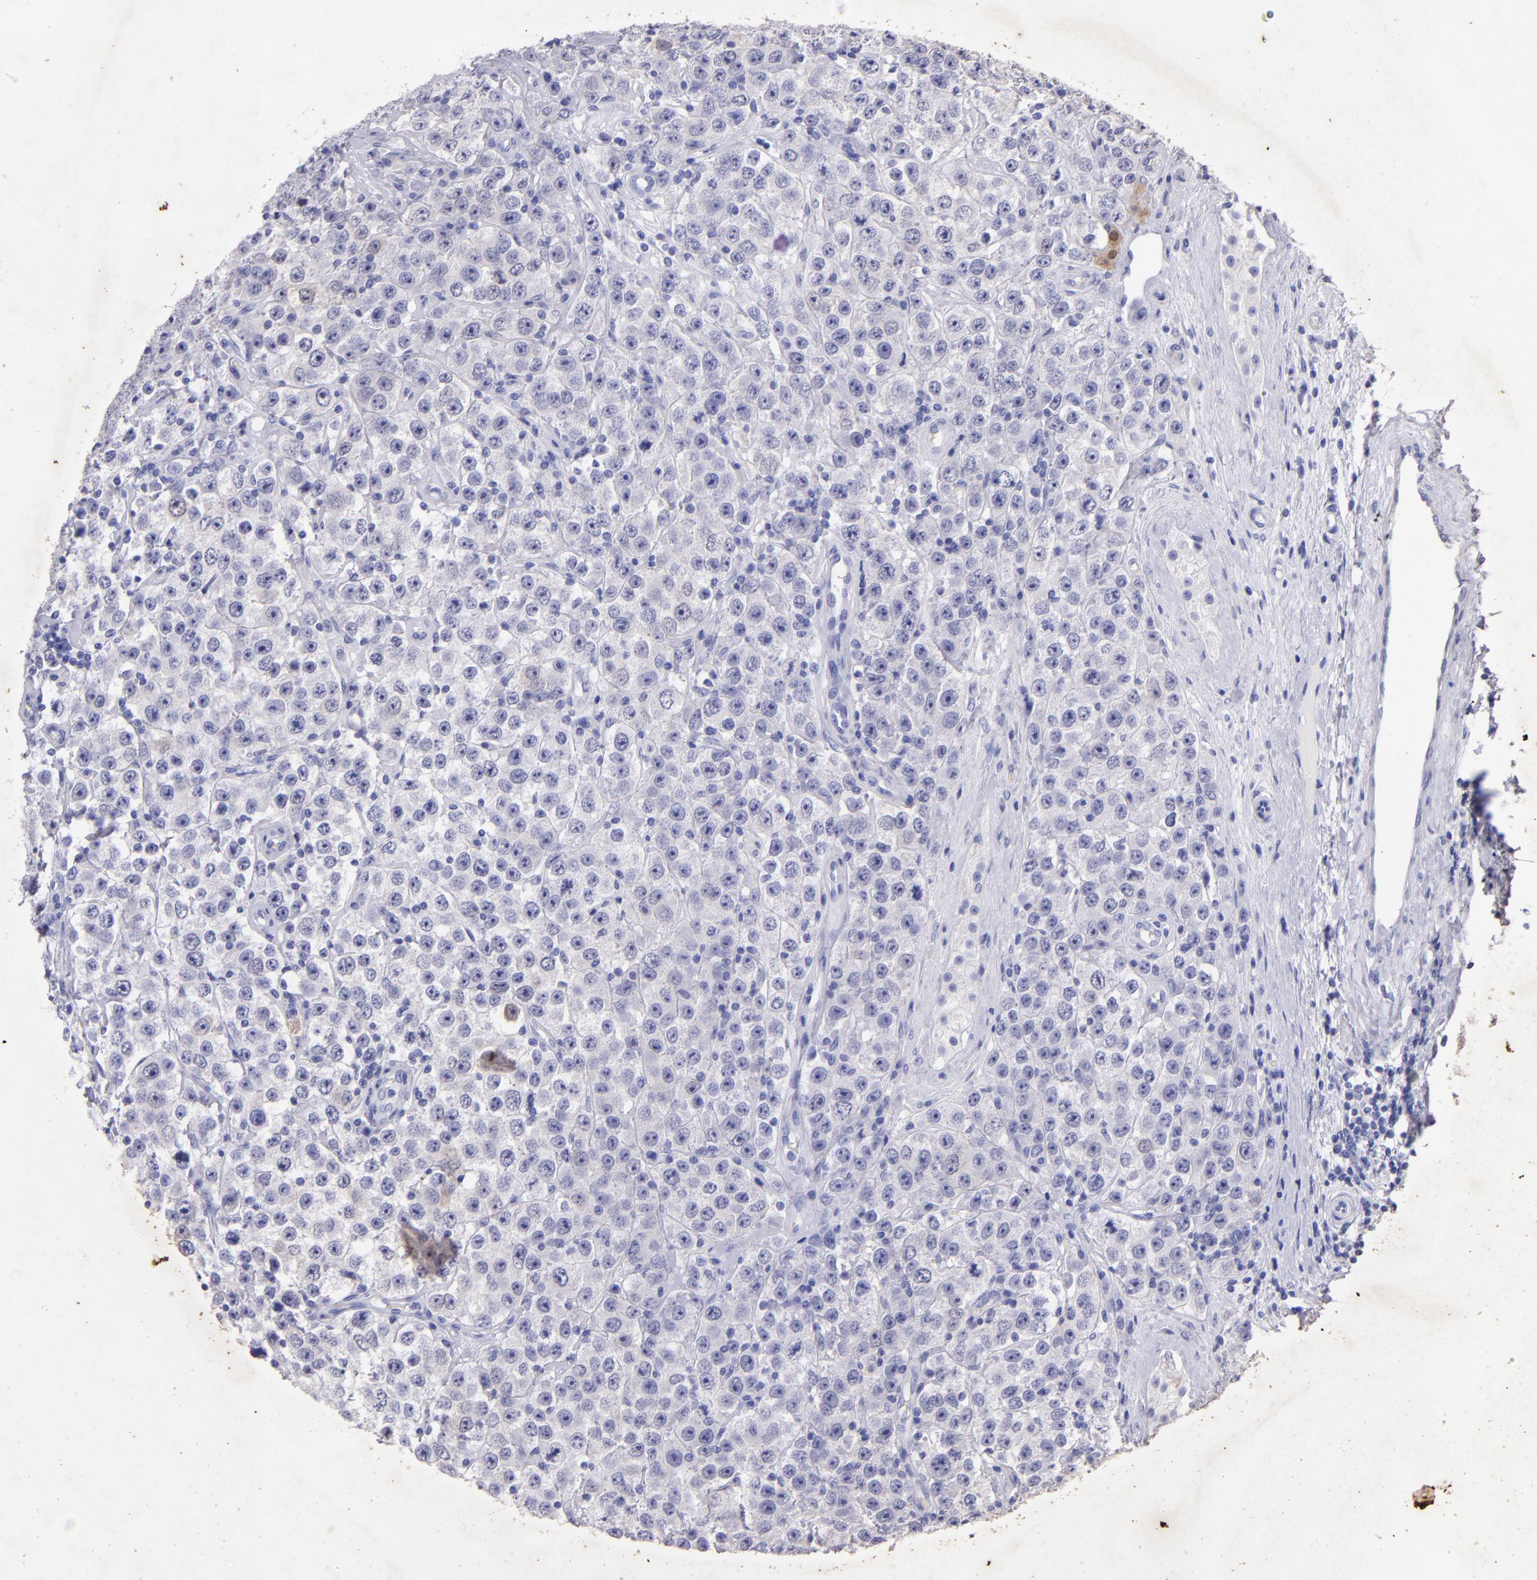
{"staining": {"intensity": "negative", "quantity": "none", "location": "none"}, "tissue": "testis cancer", "cell_type": "Tumor cells", "image_type": "cancer", "snomed": [{"axis": "morphology", "description": "Seminoma, NOS"}, {"axis": "topography", "description": "Testis"}], "caption": "High power microscopy histopathology image of an IHC image of seminoma (testis), revealing no significant positivity in tumor cells.", "gene": "UCHL1", "patient": {"sex": "male", "age": 52}}